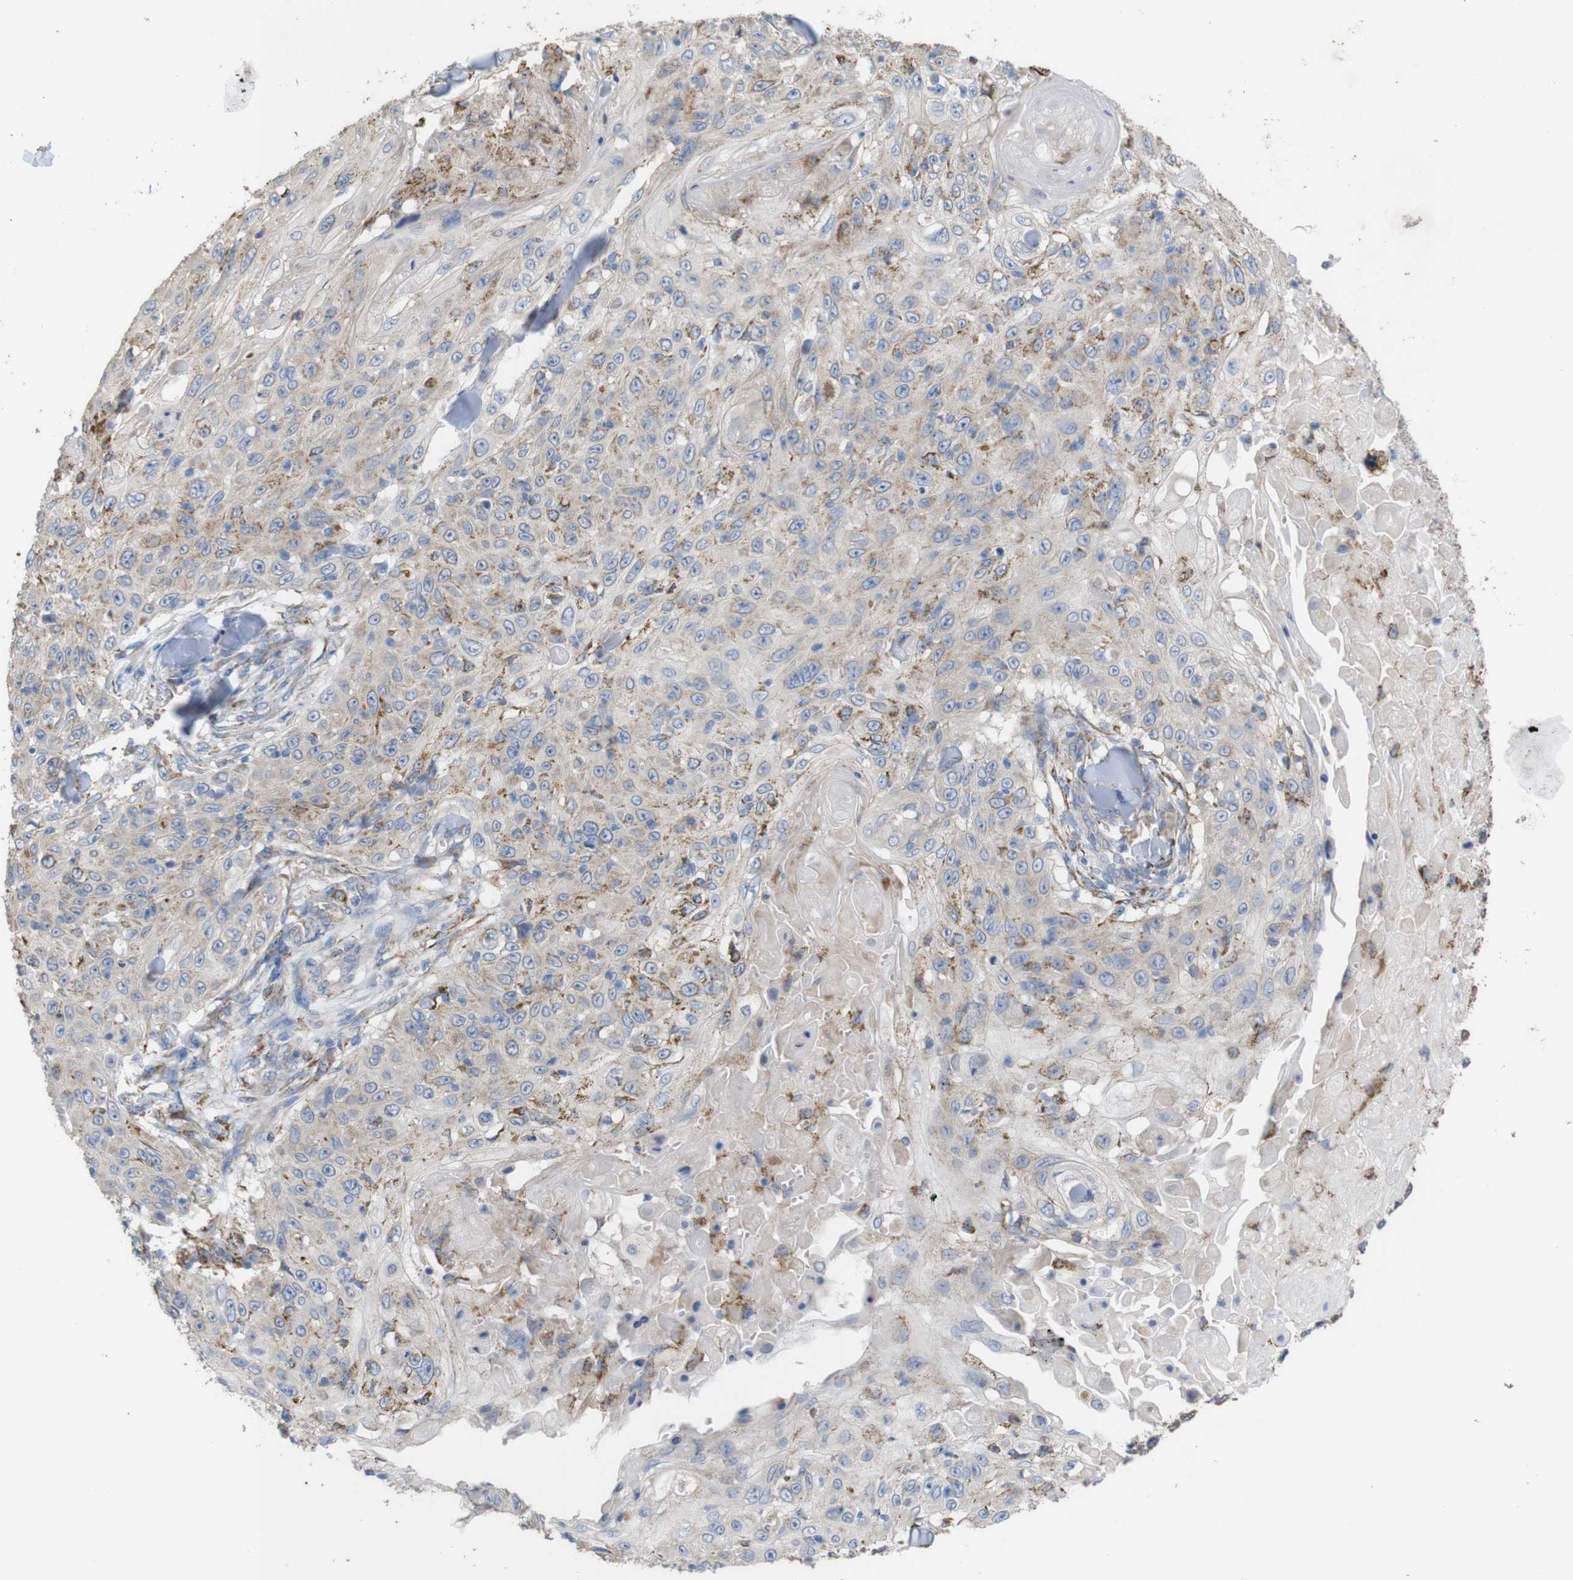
{"staining": {"intensity": "moderate", "quantity": "25%-75%", "location": "cytoplasmic/membranous"}, "tissue": "skin cancer", "cell_type": "Tumor cells", "image_type": "cancer", "snomed": [{"axis": "morphology", "description": "Squamous cell carcinoma, NOS"}, {"axis": "topography", "description": "Skin"}], "caption": "A medium amount of moderate cytoplasmic/membranous positivity is present in about 25%-75% of tumor cells in skin cancer (squamous cell carcinoma) tissue.", "gene": "PTPRR", "patient": {"sex": "male", "age": 86}}